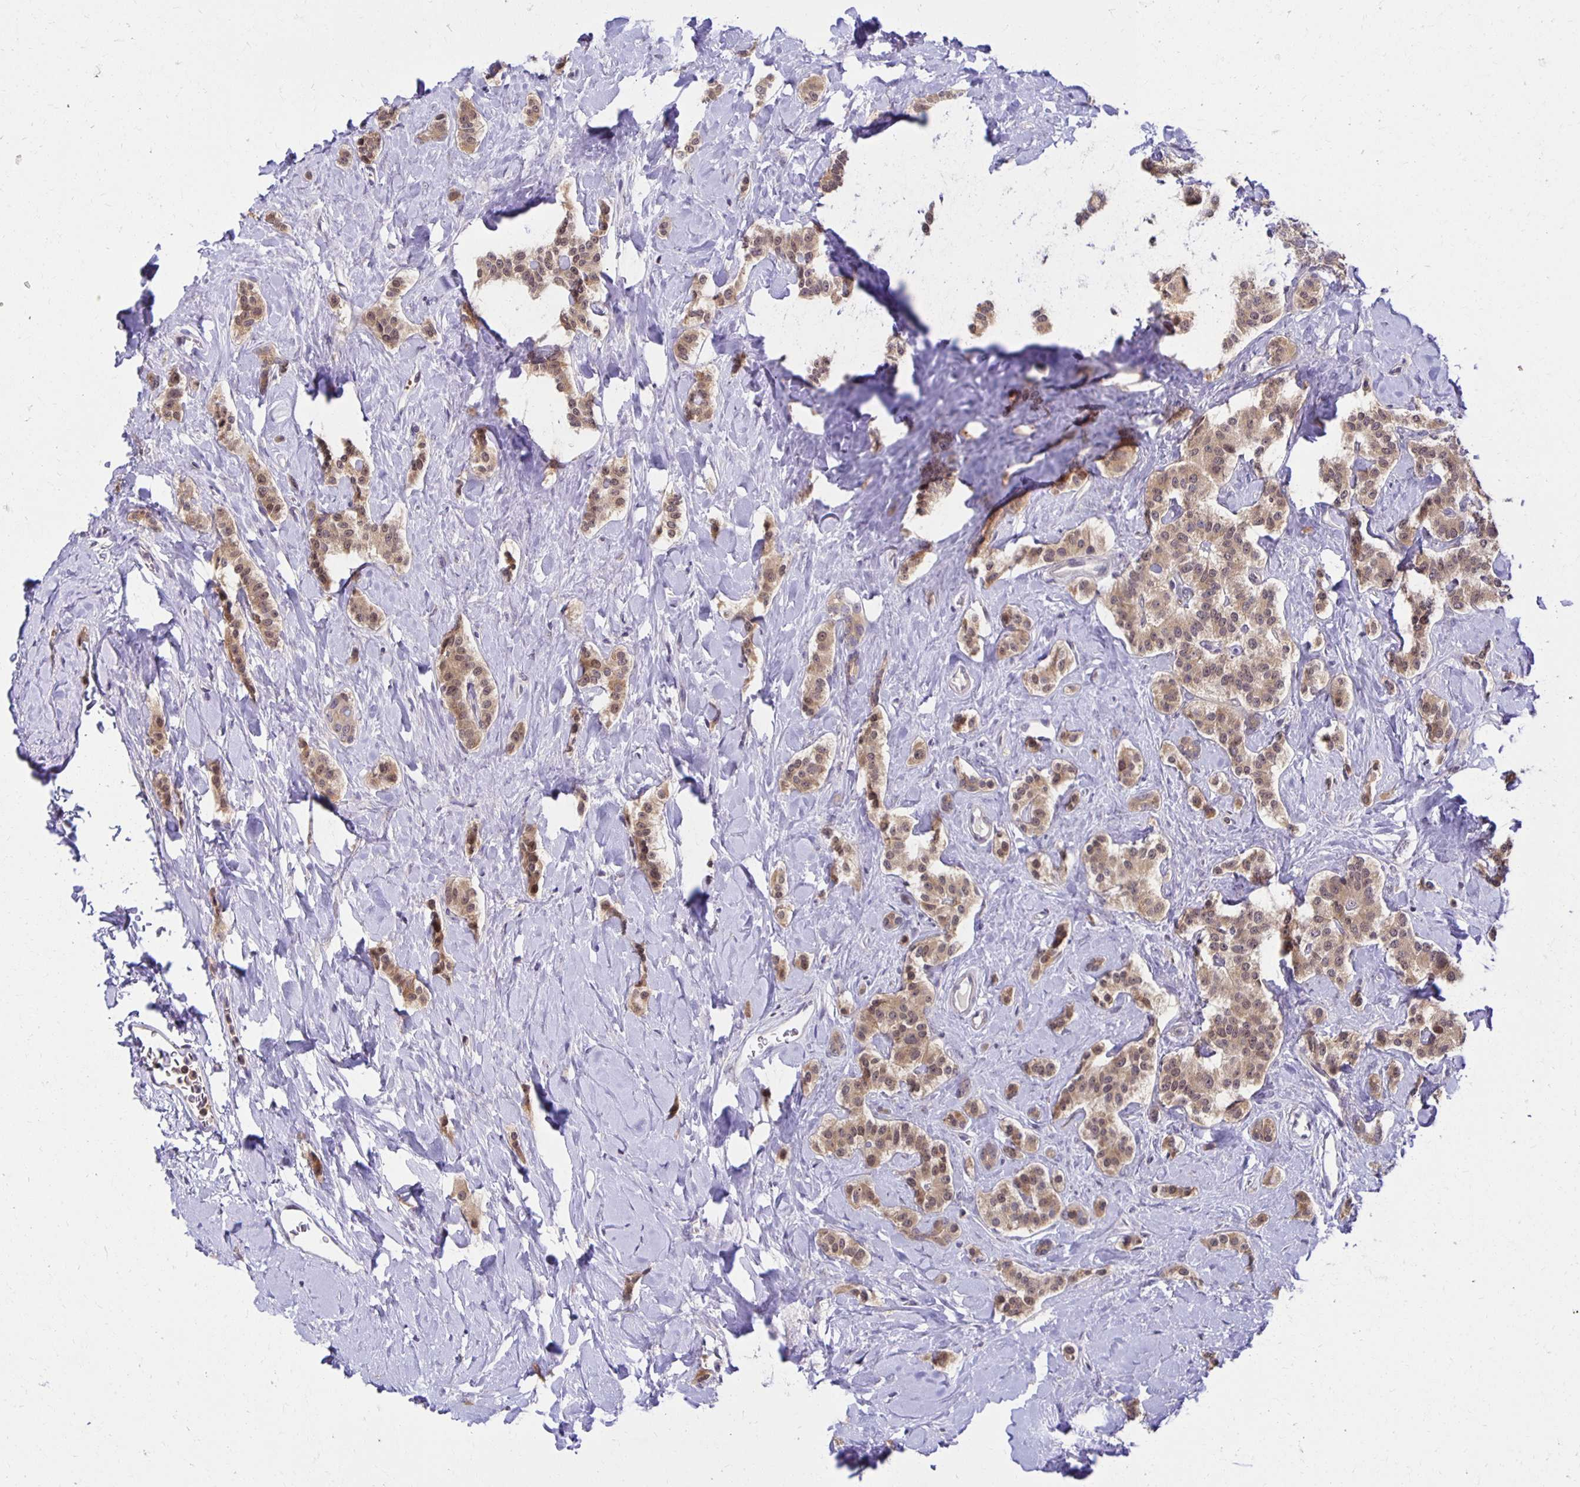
{"staining": {"intensity": "weak", "quantity": ">75%", "location": "cytoplasmic/membranous"}, "tissue": "carcinoid", "cell_type": "Tumor cells", "image_type": "cancer", "snomed": [{"axis": "morphology", "description": "Normal tissue, NOS"}, {"axis": "morphology", "description": "Carcinoid, malignant, NOS"}, {"axis": "topography", "description": "Pancreas"}], "caption": "Protein staining demonstrates weak cytoplasmic/membranous positivity in about >75% of tumor cells in carcinoid.", "gene": "MIEN1", "patient": {"sex": "male", "age": 36}}